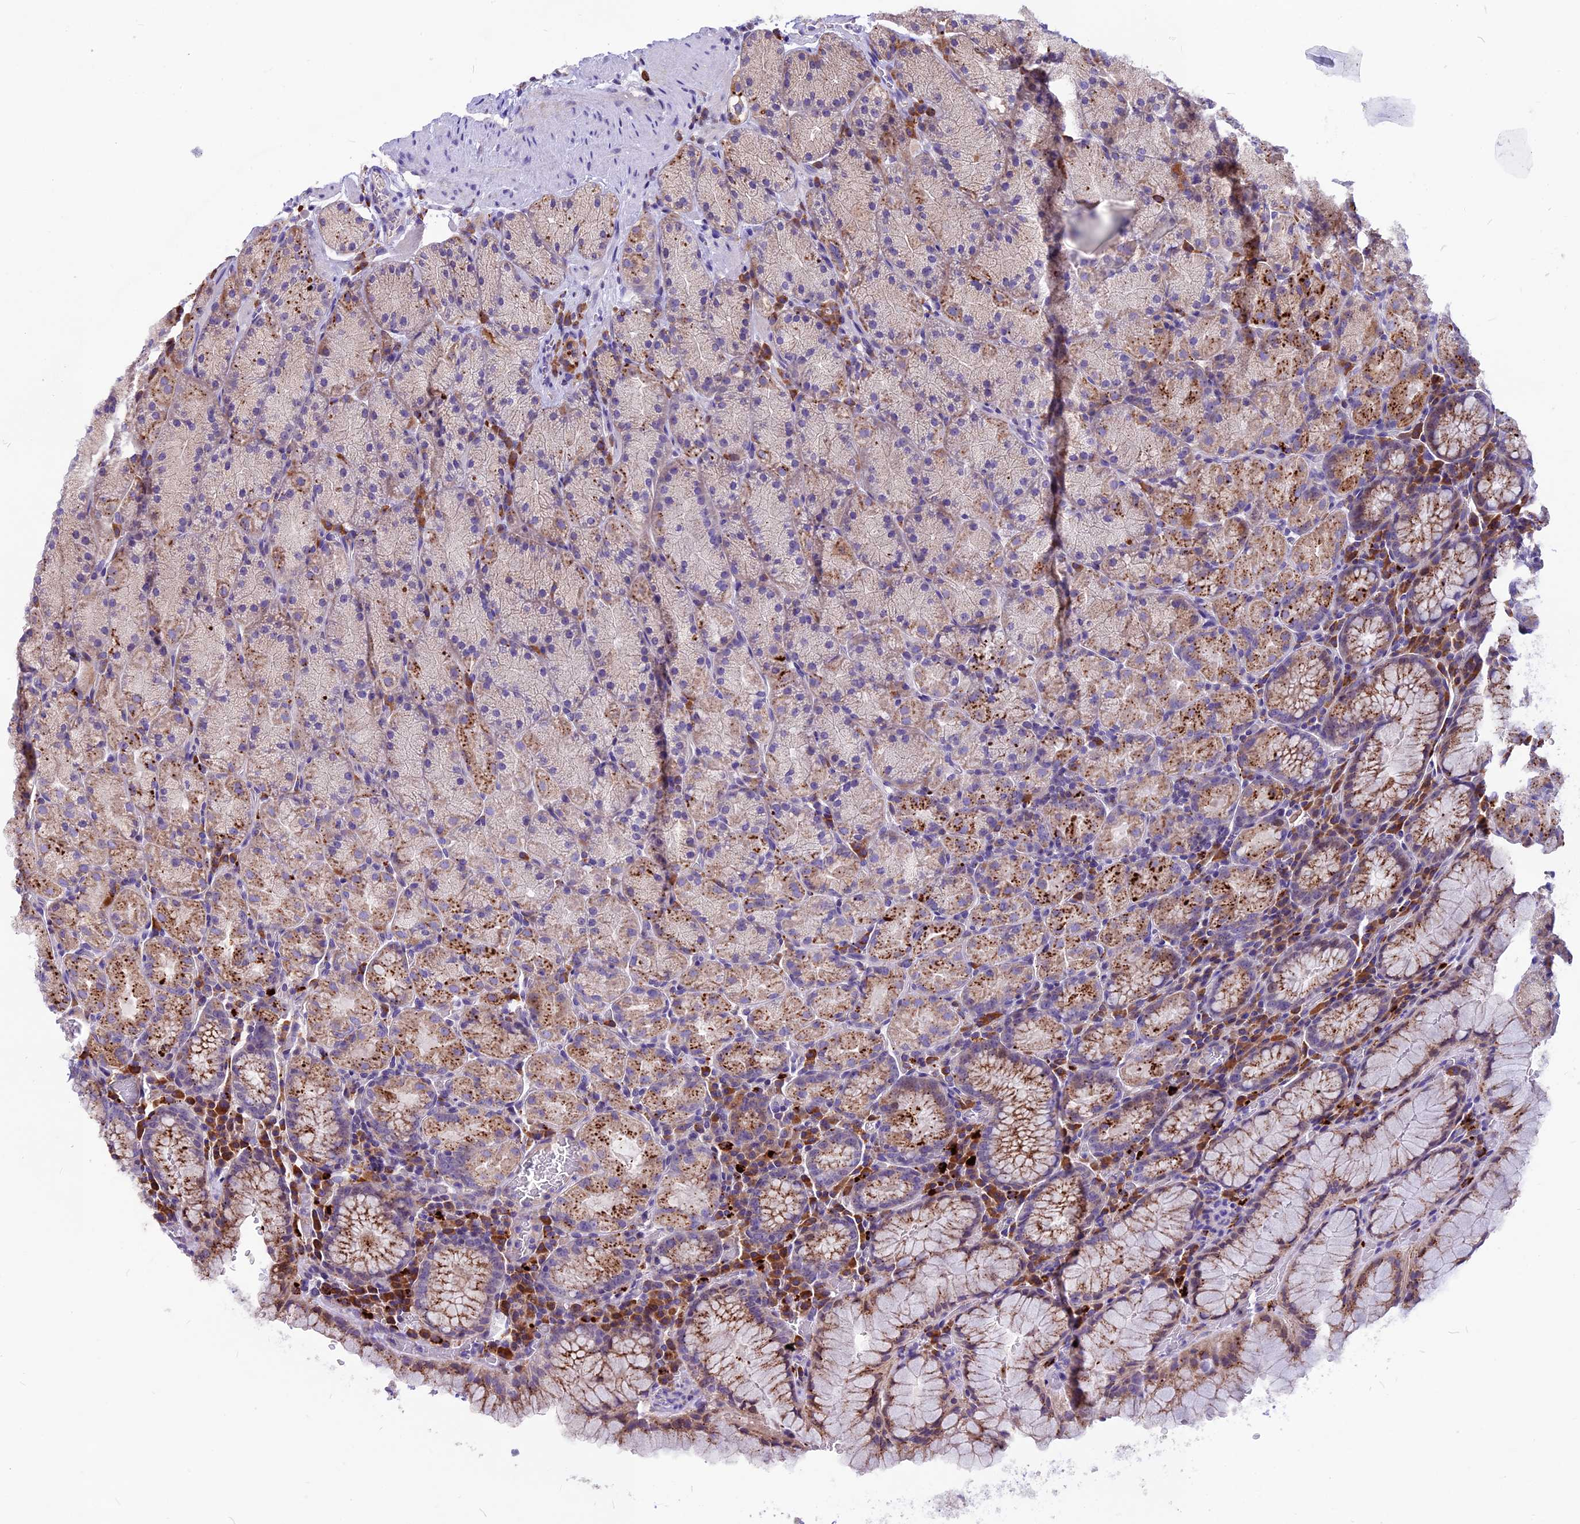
{"staining": {"intensity": "strong", "quantity": "25%-75%", "location": "cytoplasmic/membranous"}, "tissue": "stomach", "cell_type": "Glandular cells", "image_type": "normal", "snomed": [{"axis": "morphology", "description": "Normal tissue, NOS"}, {"axis": "topography", "description": "Stomach, upper"}, {"axis": "topography", "description": "Stomach, lower"}], "caption": "A high-resolution micrograph shows immunohistochemistry (IHC) staining of benign stomach, which reveals strong cytoplasmic/membranous positivity in about 25%-75% of glandular cells.", "gene": "THRSP", "patient": {"sex": "male", "age": 80}}